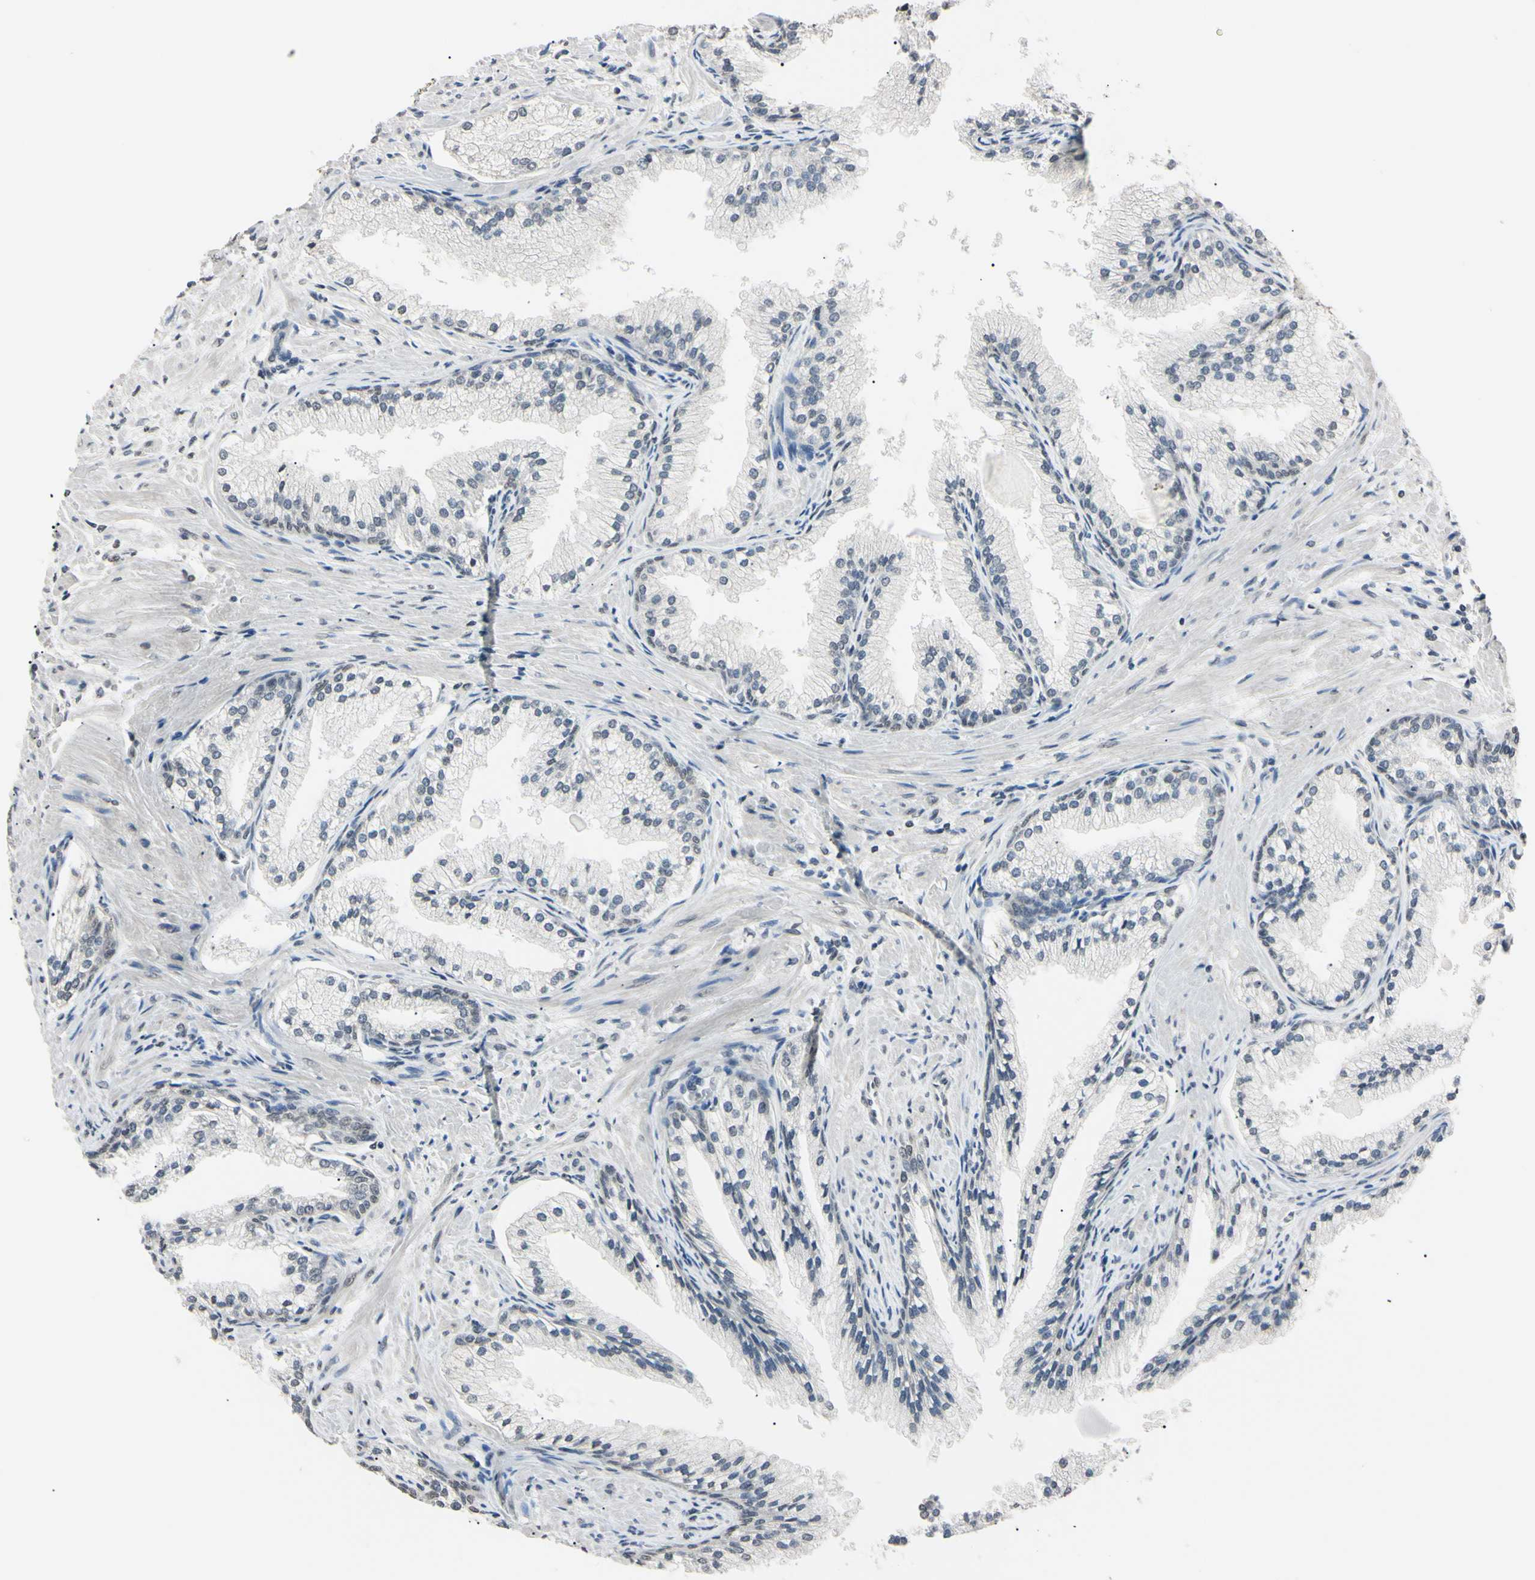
{"staining": {"intensity": "weak", "quantity": "25%-75%", "location": "cytoplasmic/membranous,nuclear"}, "tissue": "prostate cancer", "cell_type": "Tumor cells", "image_type": "cancer", "snomed": [{"axis": "morphology", "description": "Adenocarcinoma, High grade"}, {"axis": "topography", "description": "Prostate"}], "caption": "IHC of human prostate cancer (high-grade adenocarcinoma) reveals low levels of weak cytoplasmic/membranous and nuclear expression in about 25%-75% of tumor cells.", "gene": "CDC45", "patient": {"sex": "male", "age": 58}}